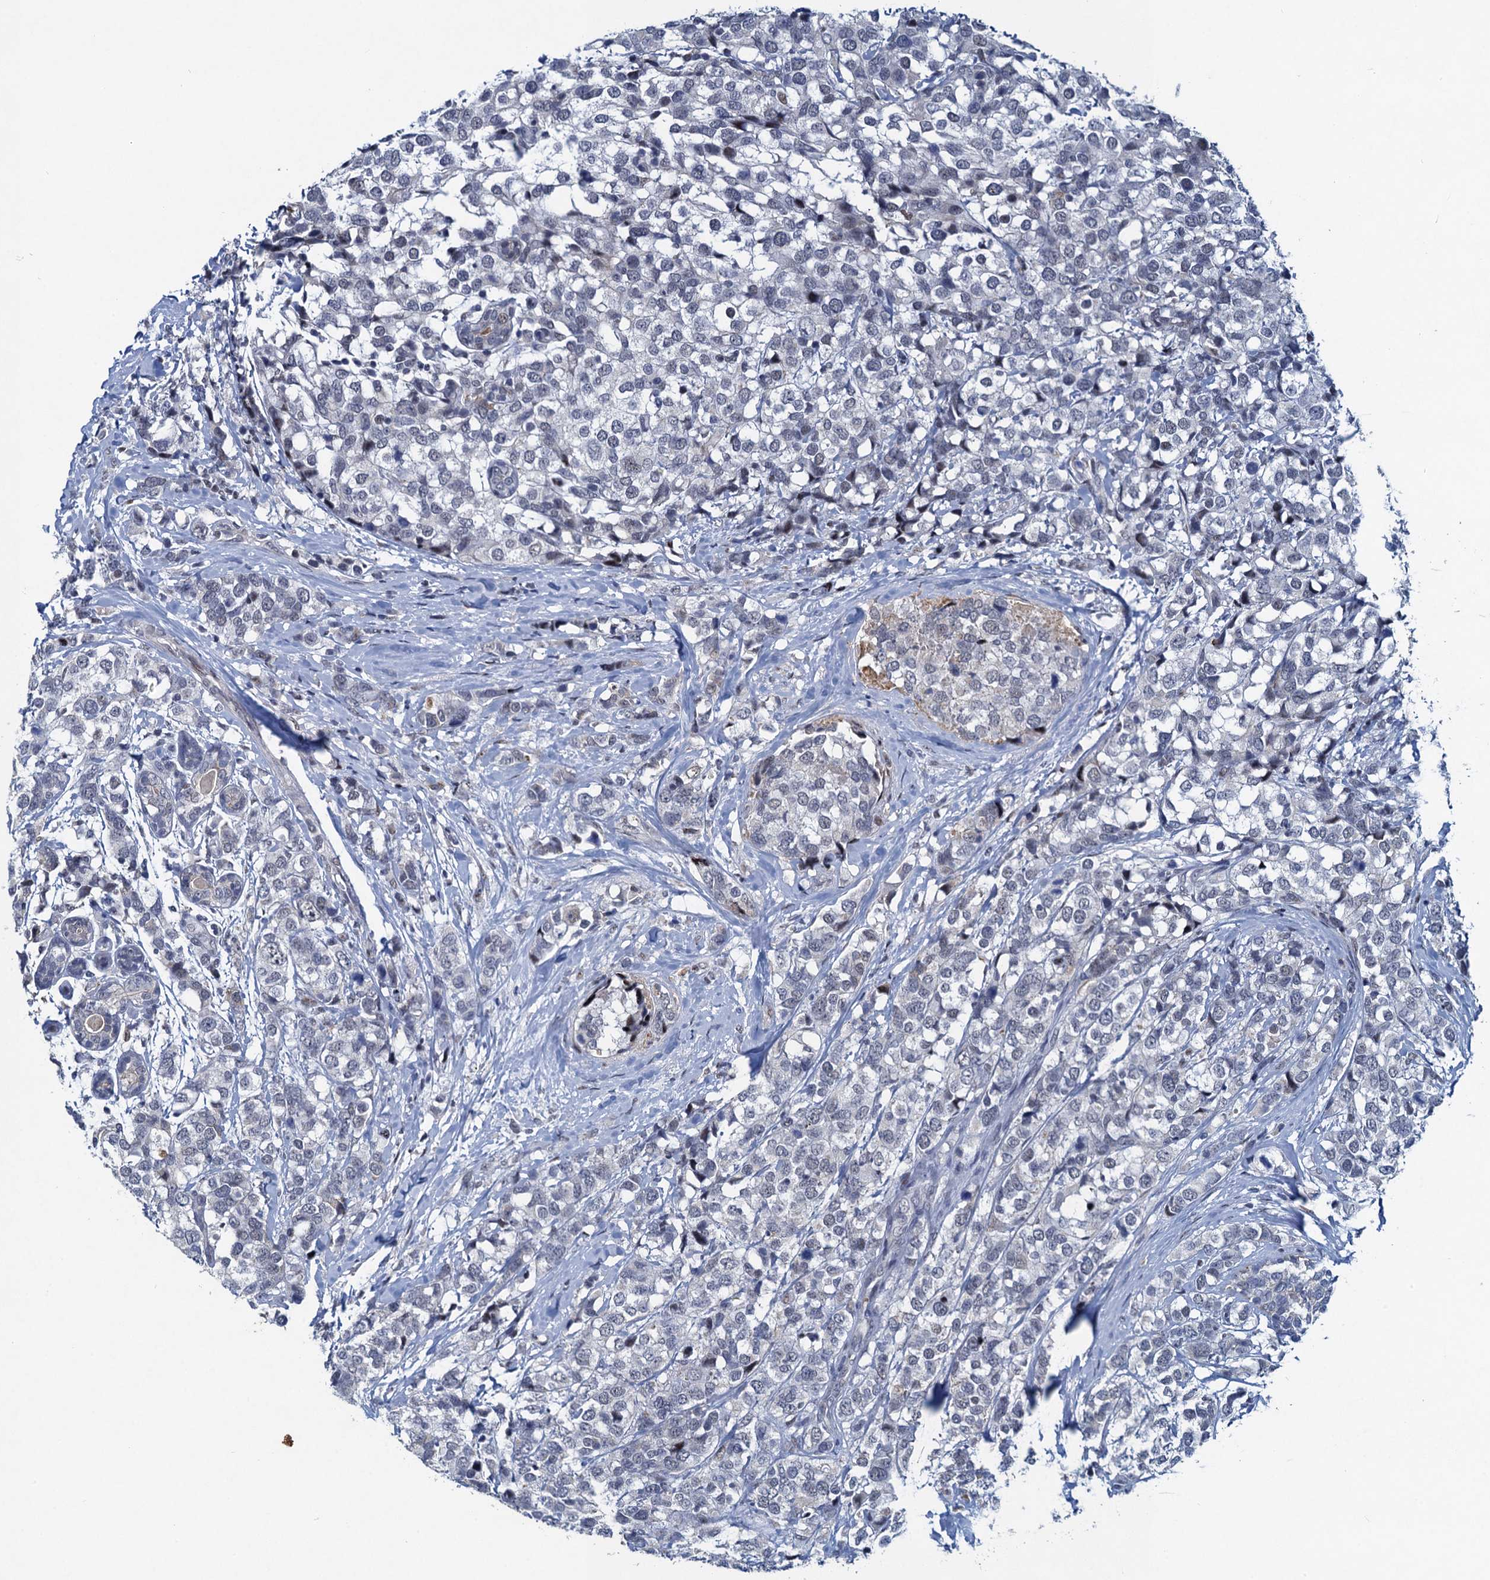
{"staining": {"intensity": "negative", "quantity": "none", "location": "none"}, "tissue": "breast cancer", "cell_type": "Tumor cells", "image_type": "cancer", "snomed": [{"axis": "morphology", "description": "Lobular carcinoma"}, {"axis": "topography", "description": "Breast"}], "caption": "Immunohistochemistry (IHC) micrograph of human lobular carcinoma (breast) stained for a protein (brown), which reveals no expression in tumor cells. Brightfield microscopy of immunohistochemistry stained with DAB (3,3'-diaminobenzidine) (brown) and hematoxylin (blue), captured at high magnification.", "gene": "ATOSA", "patient": {"sex": "female", "age": 59}}